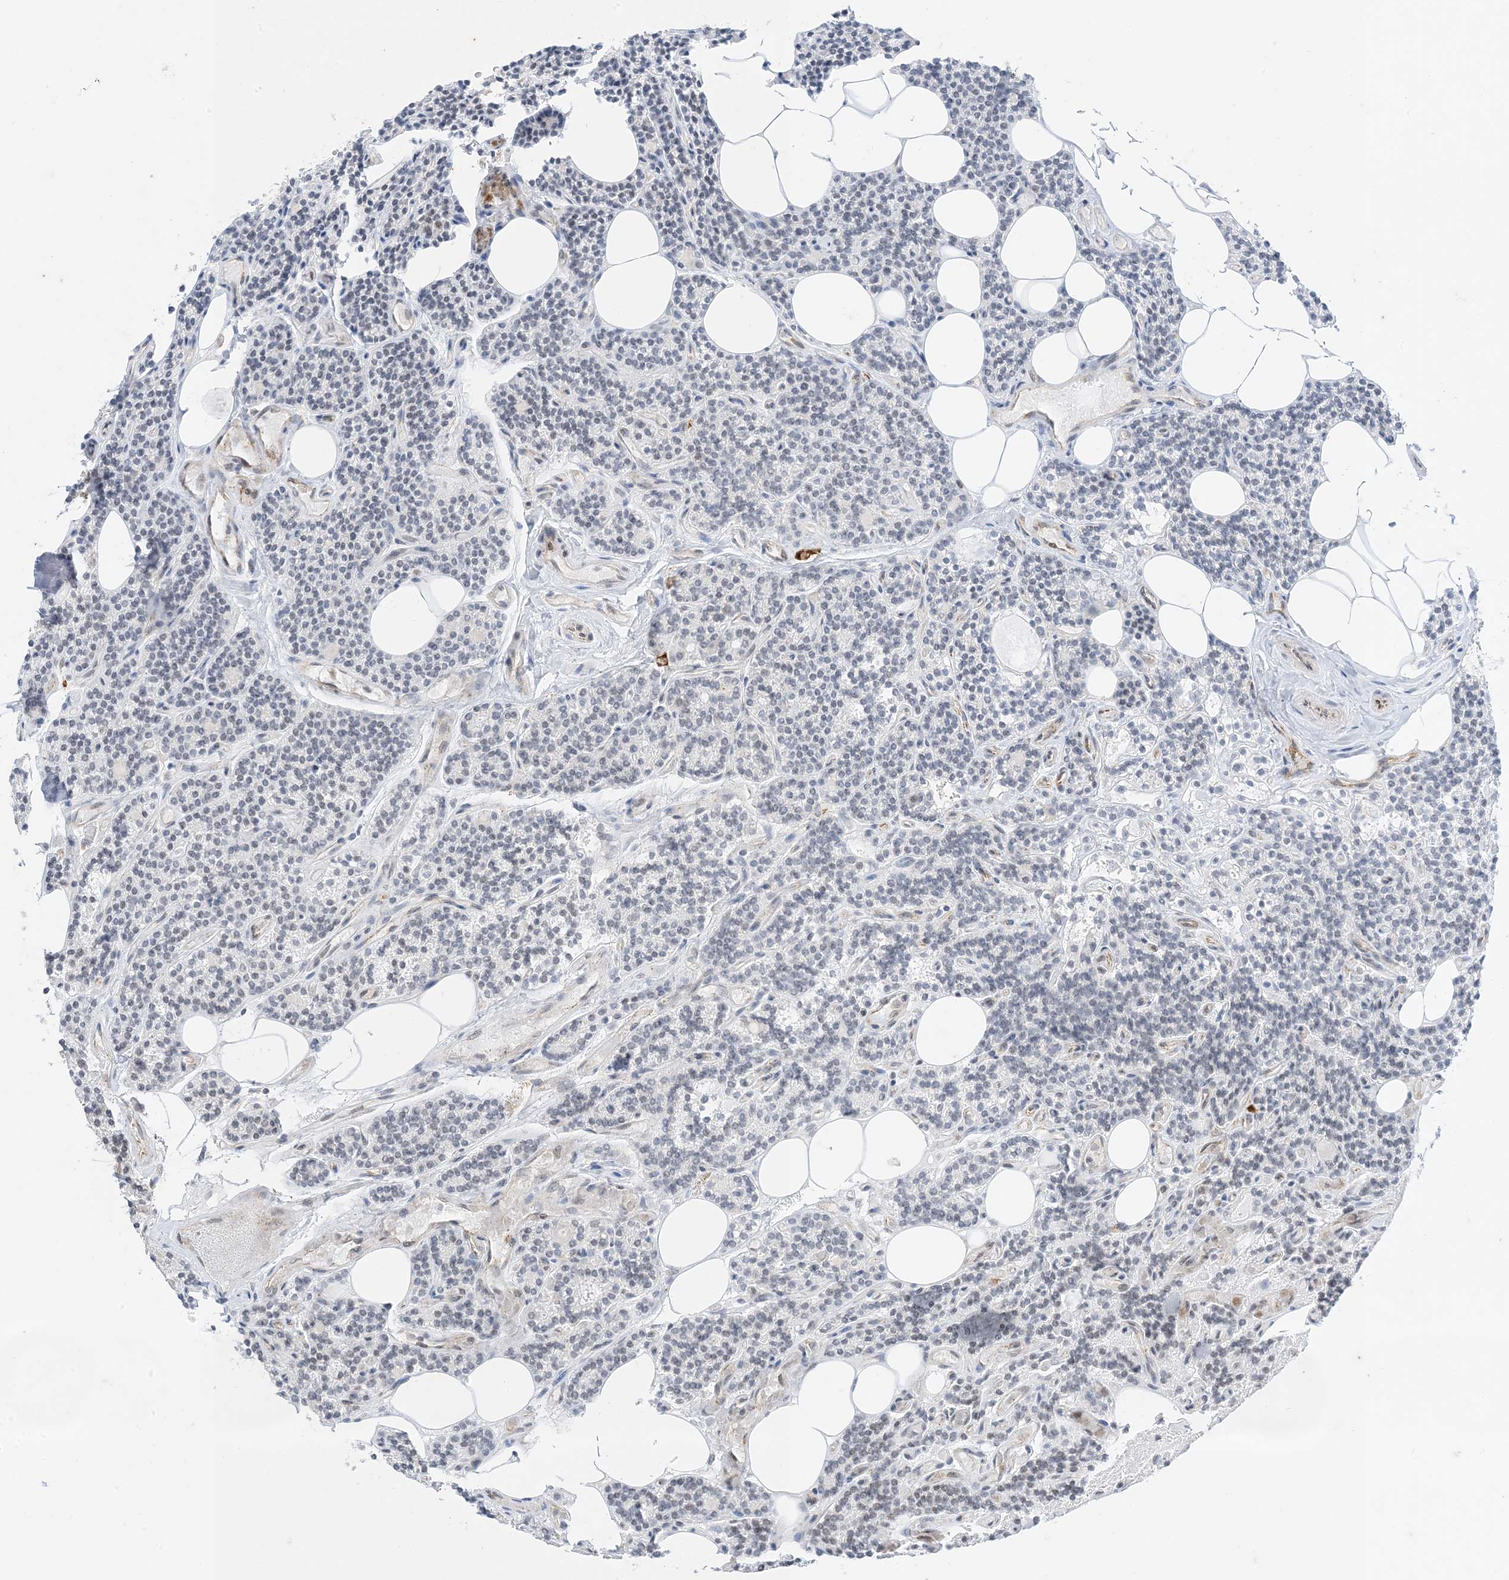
{"staining": {"intensity": "negative", "quantity": "none", "location": "none"}, "tissue": "parathyroid gland", "cell_type": "Glandular cells", "image_type": "normal", "snomed": [{"axis": "morphology", "description": "Normal tissue, NOS"}, {"axis": "topography", "description": "Parathyroid gland"}], "caption": "Immunohistochemistry of benign parathyroid gland exhibits no staining in glandular cells.", "gene": "RAC1", "patient": {"sex": "female", "age": 43}}